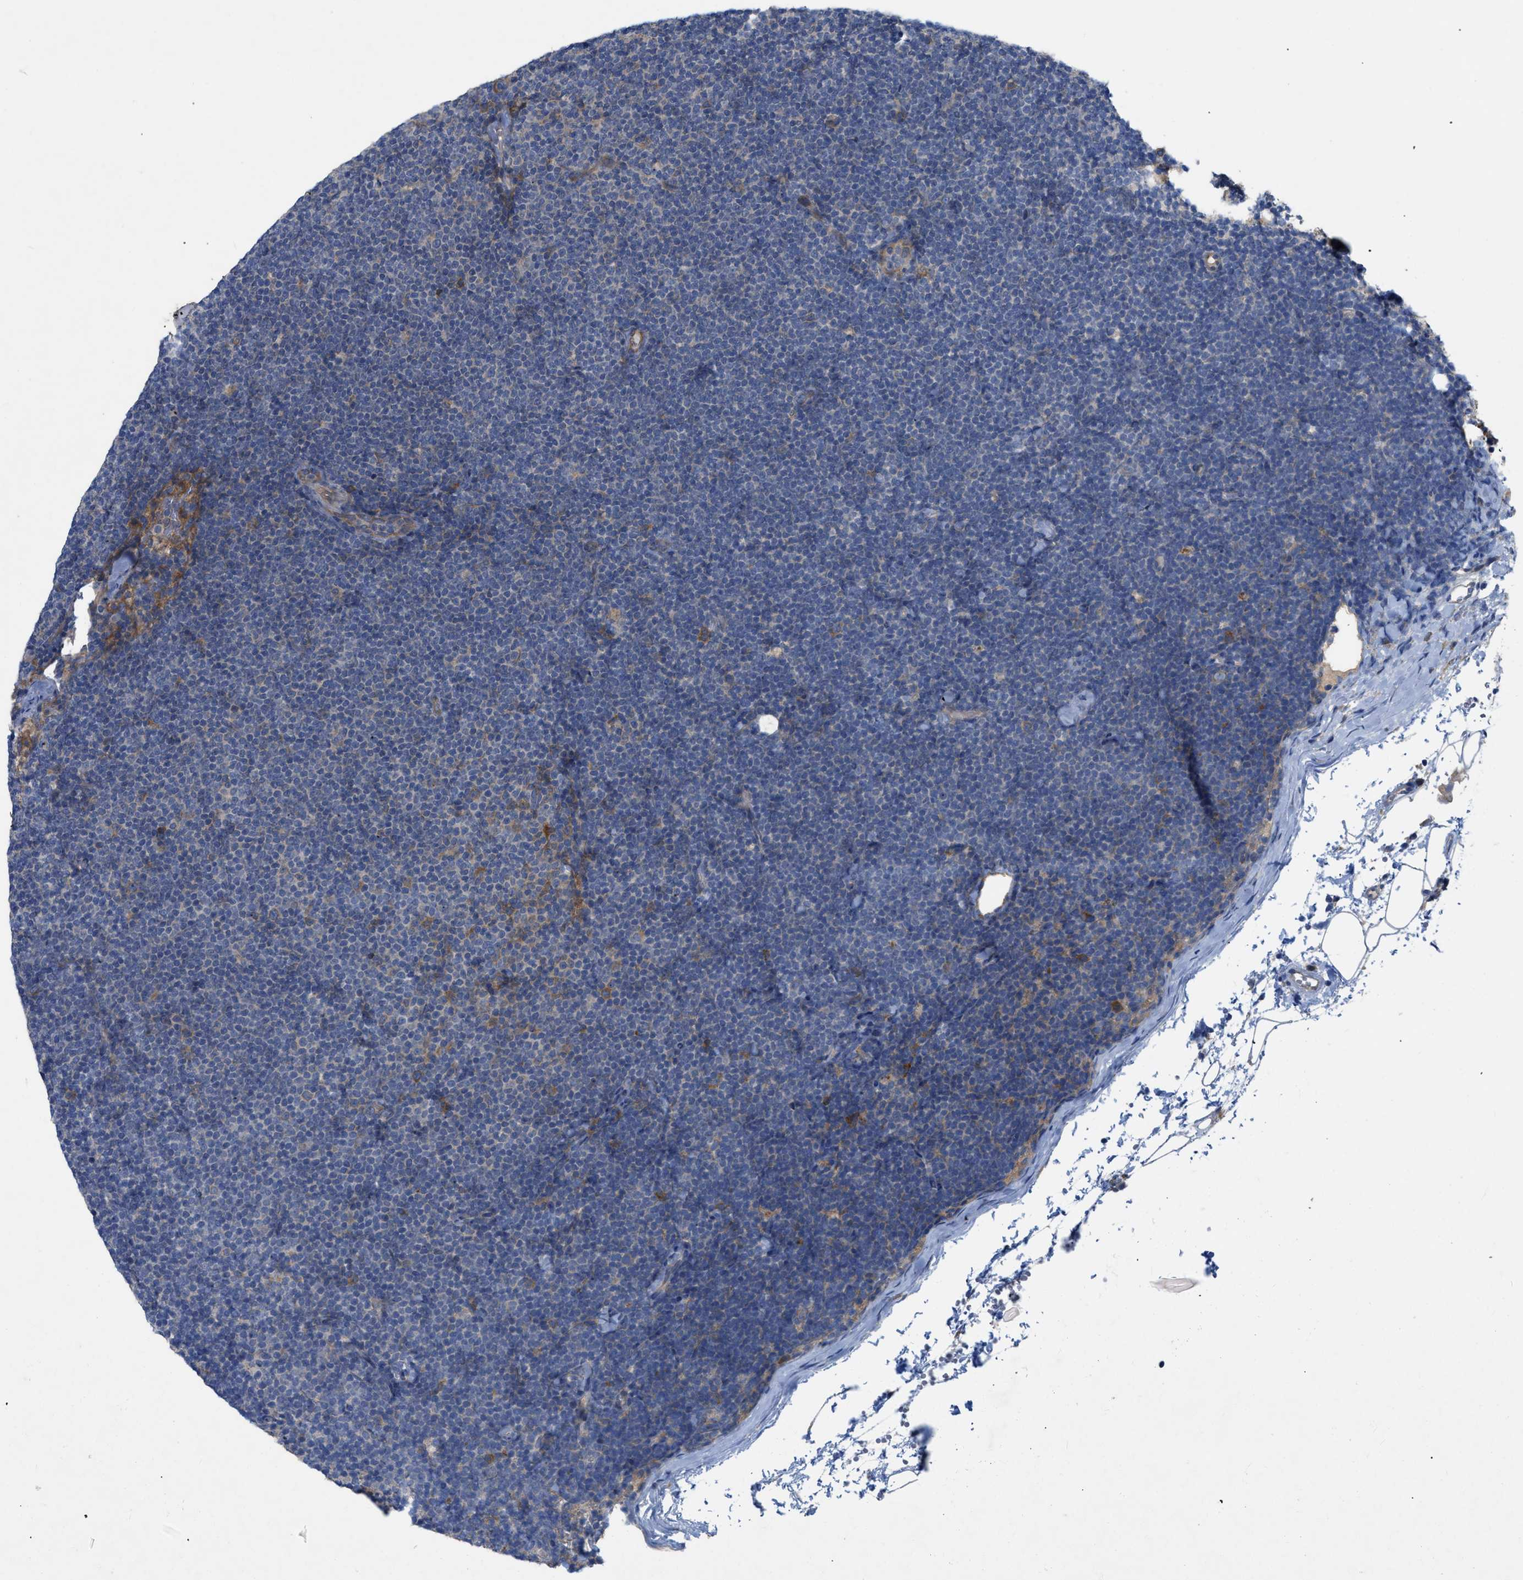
{"staining": {"intensity": "weak", "quantity": "<25%", "location": "cytoplasmic/membranous"}, "tissue": "lymphoma", "cell_type": "Tumor cells", "image_type": "cancer", "snomed": [{"axis": "morphology", "description": "Malignant lymphoma, non-Hodgkin's type, Low grade"}, {"axis": "topography", "description": "Lymph node"}], "caption": "Tumor cells are negative for protein expression in human lymphoma. (Stains: DAB (3,3'-diaminobenzidine) immunohistochemistry with hematoxylin counter stain, Microscopy: brightfield microscopy at high magnification).", "gene": "TMEM131", "patient": {"sex": "female", "age": 53}}